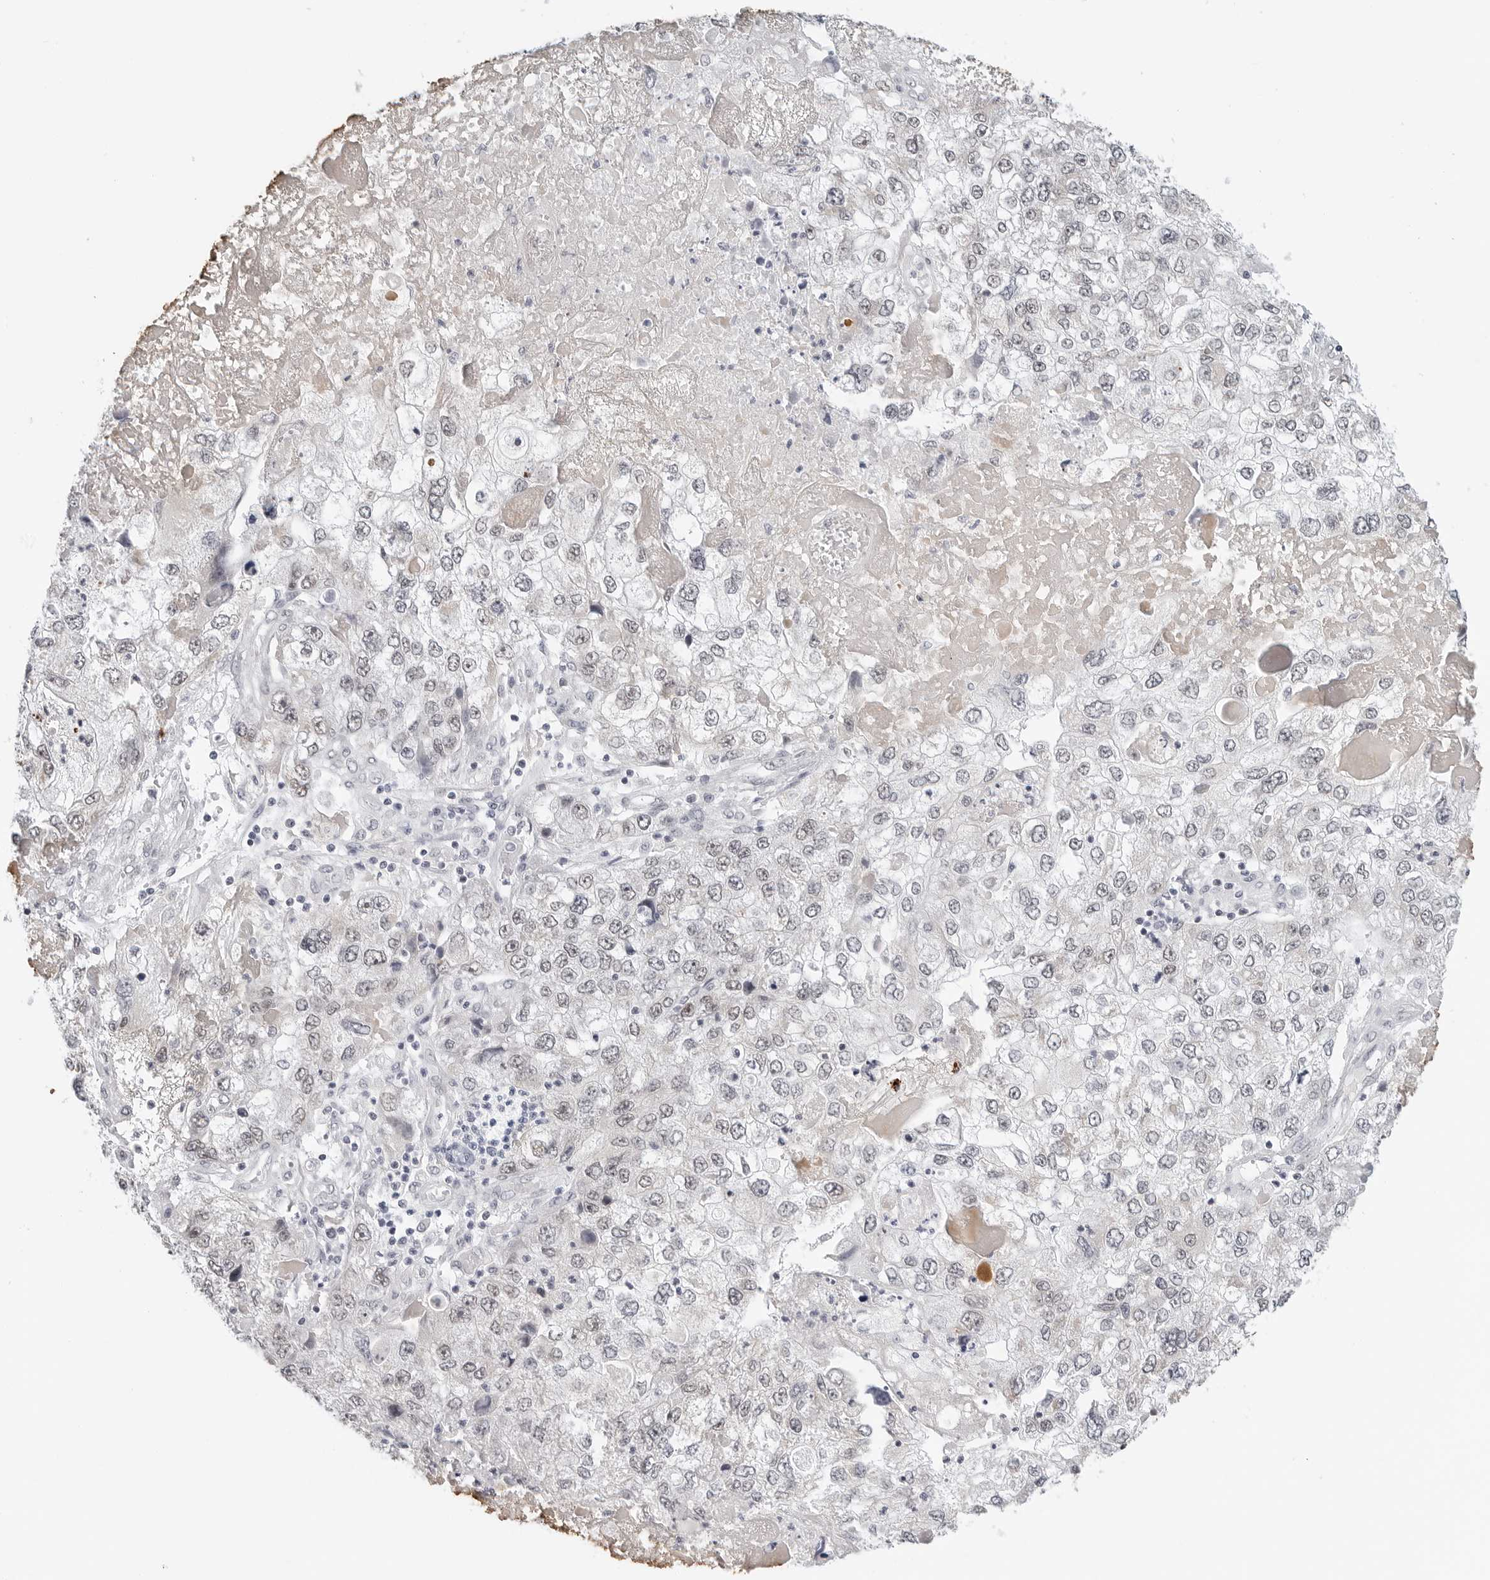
{"staining": {"intensity": "negative", "quantity": "none", "location": "none"}, "tissue": "endometrial cancer", "cell_type": "Tumor cells", "image_type": "cancer", "snomed": [{"axis": "morphology", "description": "Adenocarcinoma, NOS"}, {"axis": "topography", "description": "Endometrium"}], "caption": "Tumor cells are negative for brown protein staining in endometrial adenocarcinoma.", "gene": "TSEN2", "patient": {"sex": "female", "age": 49}}